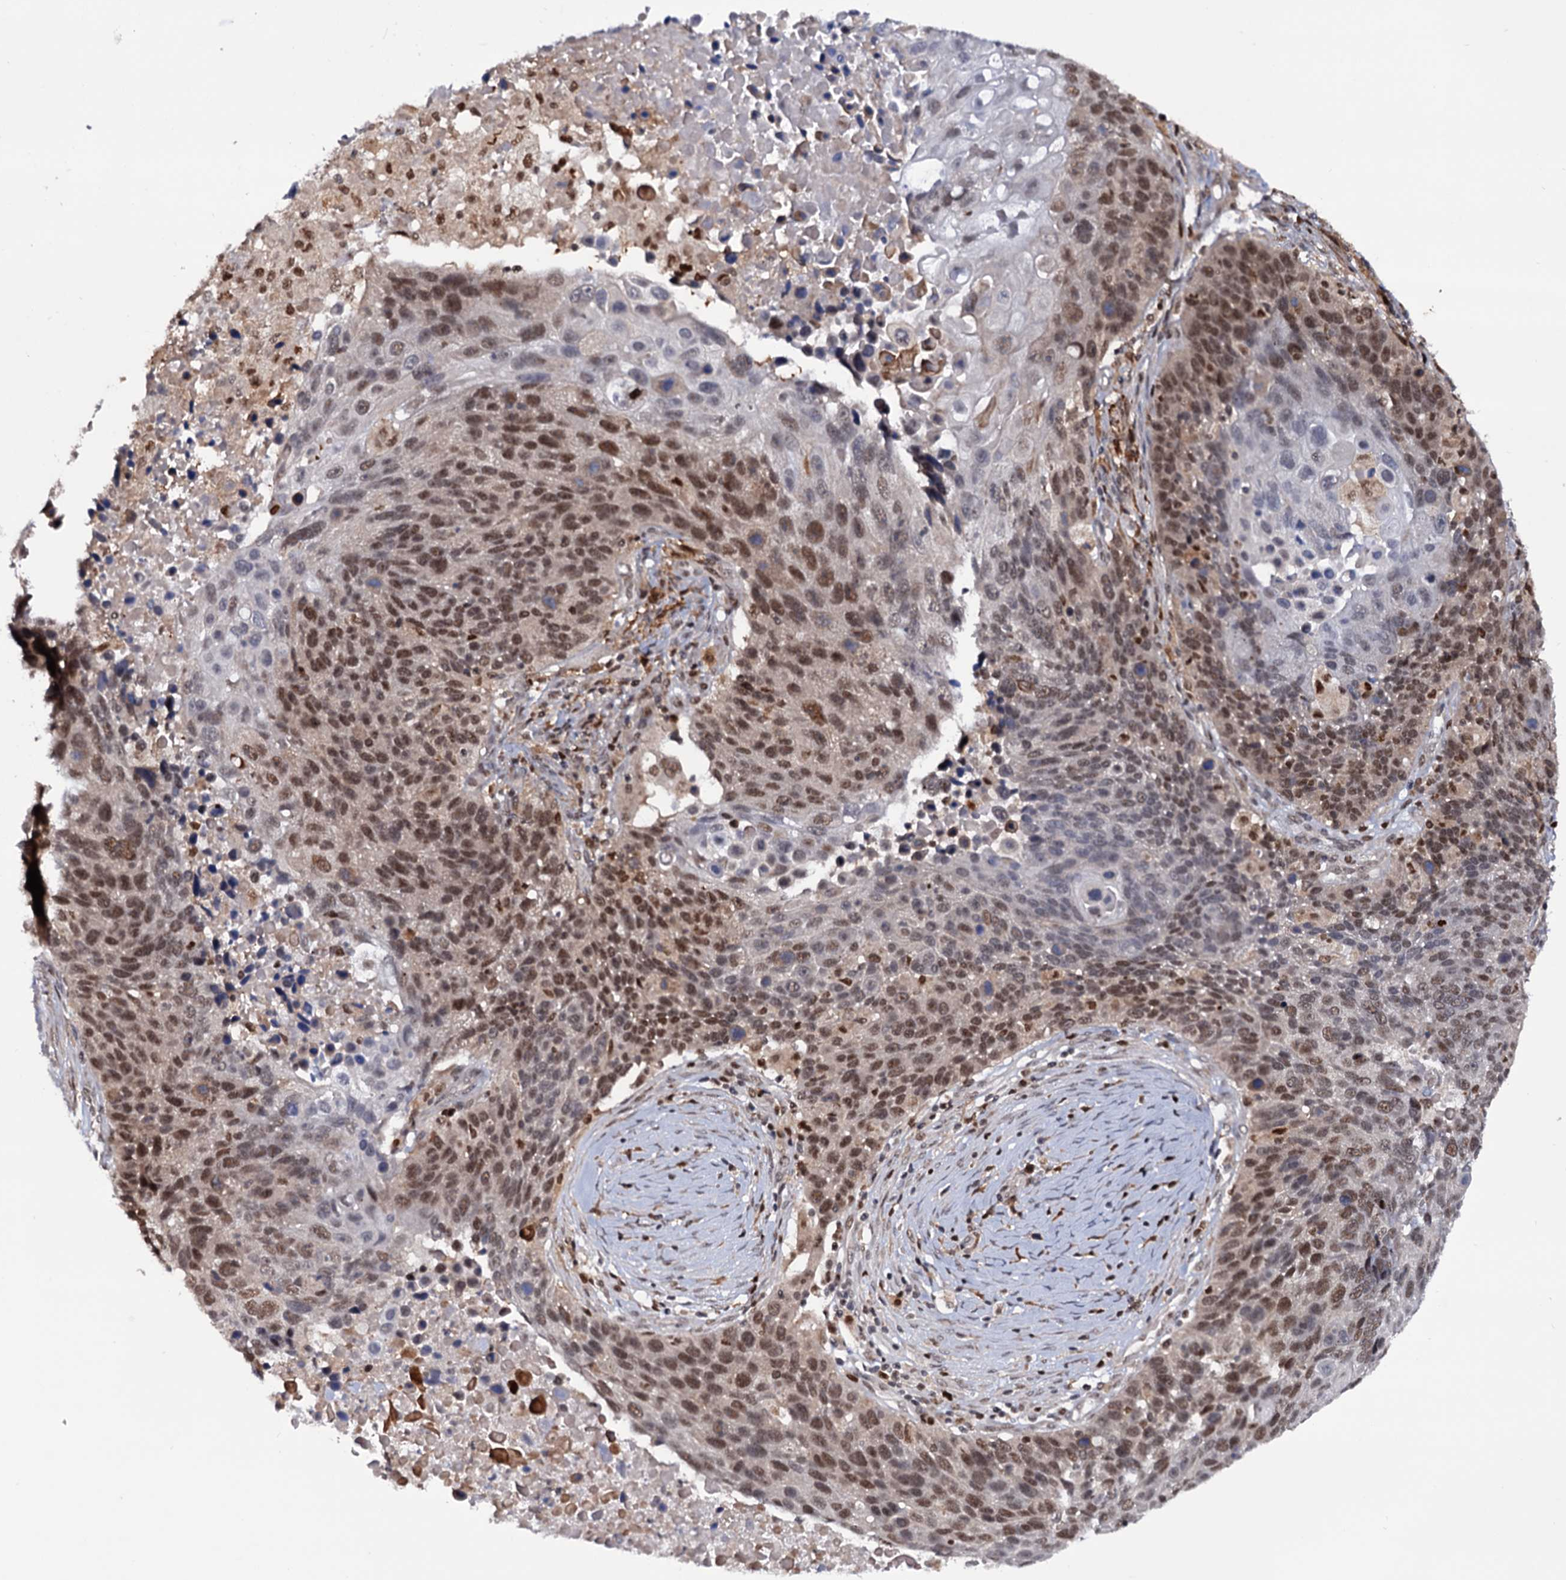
{"staining": {"intensity": "moderate", "quantity": ">75%", "location": "nuclear"}, "tissue": "lung cancer", "cell_type": "Tumor cells", "image_type": "cancer", "snomed": [{"axis": "morphology", "description": "Normal tissue, NOS"}, {"axis": "morphology", "description": "Squamous cell carcinoma, NOS"}, {"axis": "topography", "description": "Lymph node"}, {"axis": "topography", "description": "Lung"}], "caption": "There is medium levels of moderate nuclear staining in tumor cells of lung squamous cell carcinoma, as demonstrated by immunohistochemical staining (brown color).", "gene": "RNASEH2B", "patient": {"sex": "male", "age": 66}}